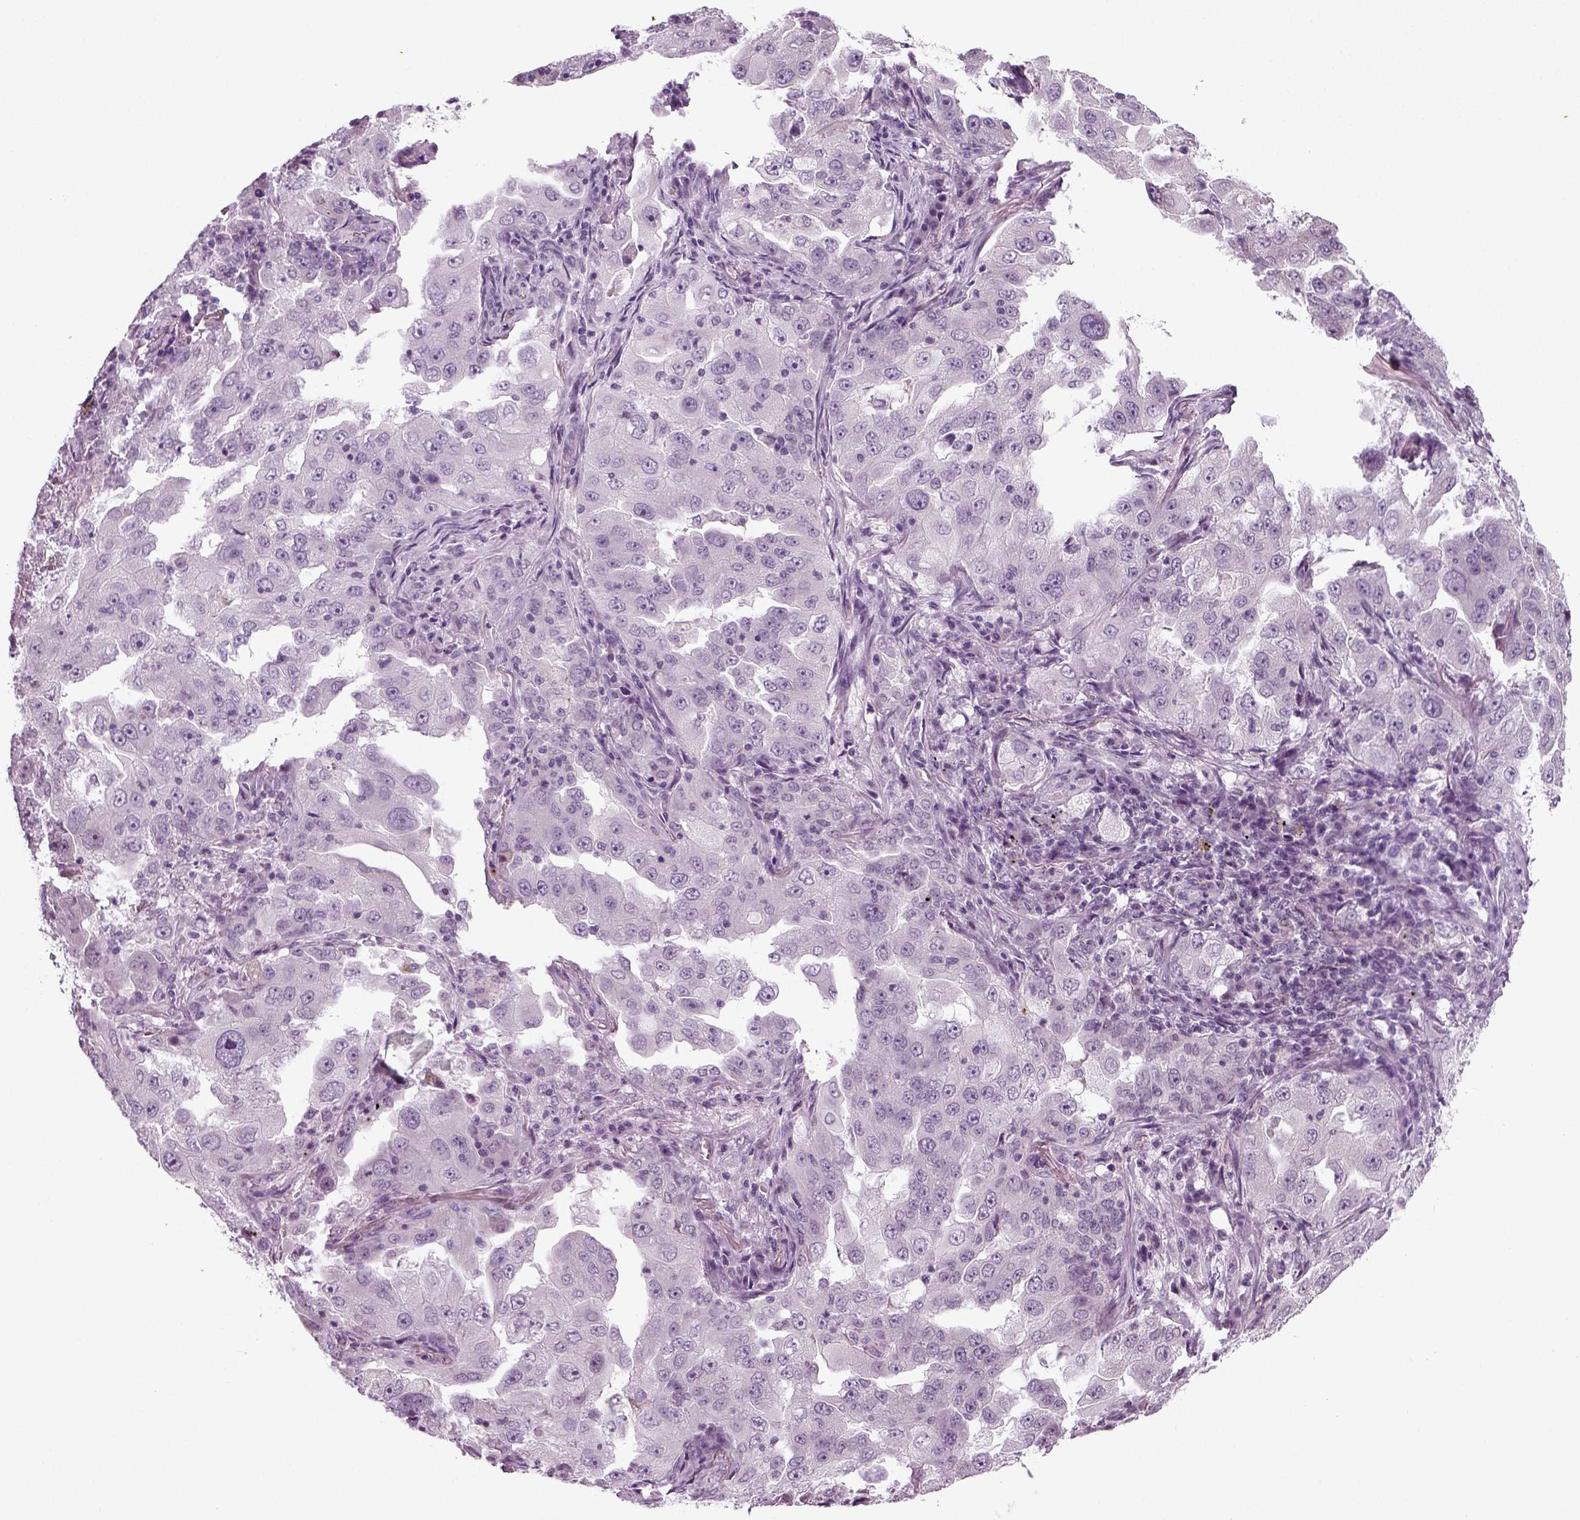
{"staining": {"intensity": "negative", "quantity": "none", "location": "none"}, "tissue": "lung cancer", "cell_type": "Tumor cells", "image_type": "cancer", "snomed": [{"axis": "morphology", "description": "Adenocarcinoma, NOS"}, {"axis": "topography", "description": "Lung"}], "caption": "The image demonstrates no staining of tumor cells in adenocarcinoma (lung).", "gene": "SYNGAP1", "patient": {"sex": "female", "age": 61}}